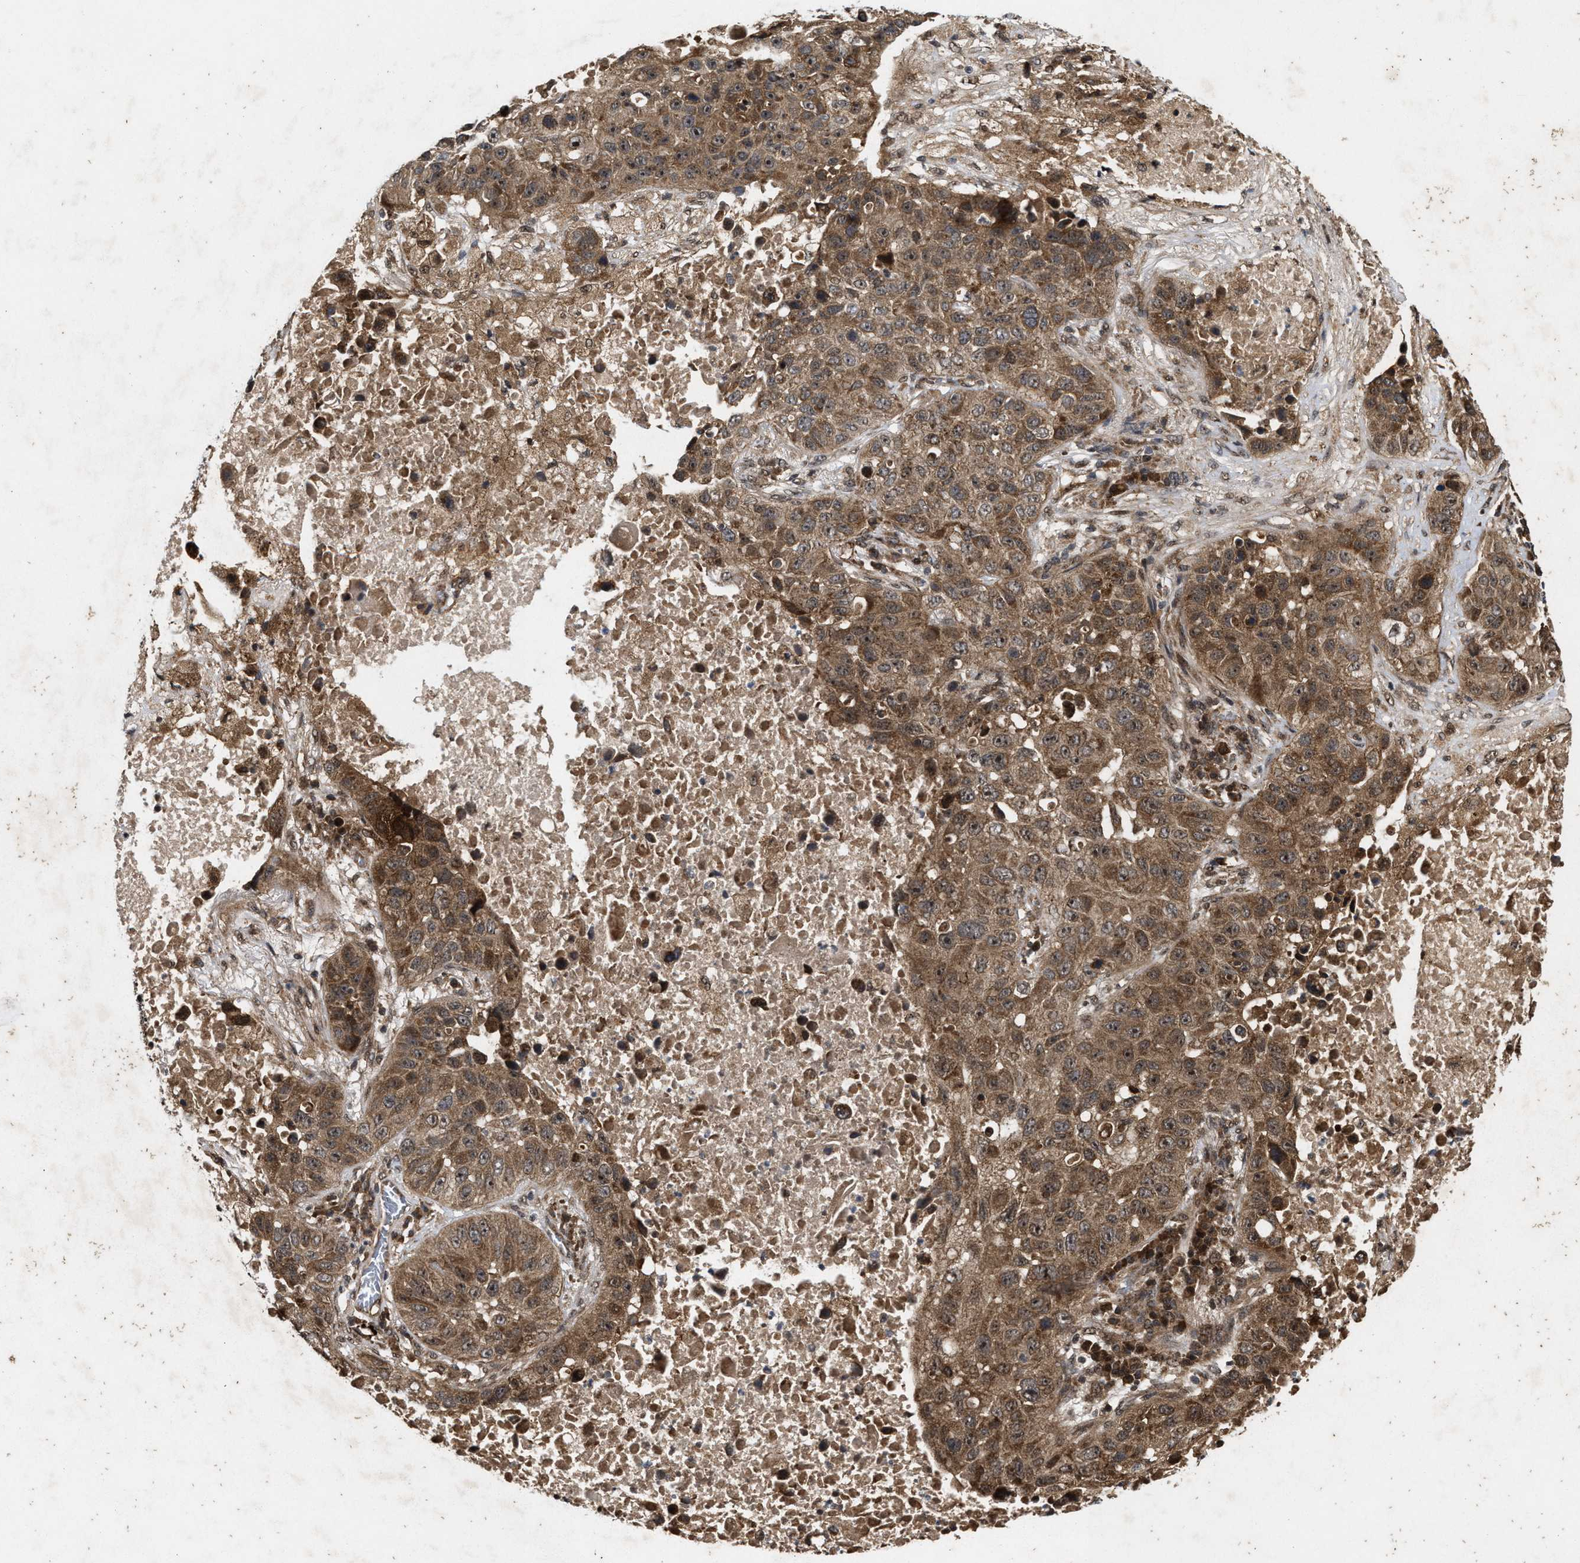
{"staining": {"intensity": "moderate", "quantity": ">75%", "location": "cytoplasmic/membranous"}, "tissue": "lung cancer", "cell_type": "Tumor cells", "image_type": "cancer", "snomed": [{"axis": "morphology", "description": "Squamous cell carcinoma, NOS"}, {"axis": "topography", "description": "Lung"}], "caption": "IHC of human lung cancer exhibits medium levels of moderate cytoplasmic/membranous expression in about >75% of tumor cells.", "gene": "CFLAR", "patient": {"sex": "male", "age": 57}}